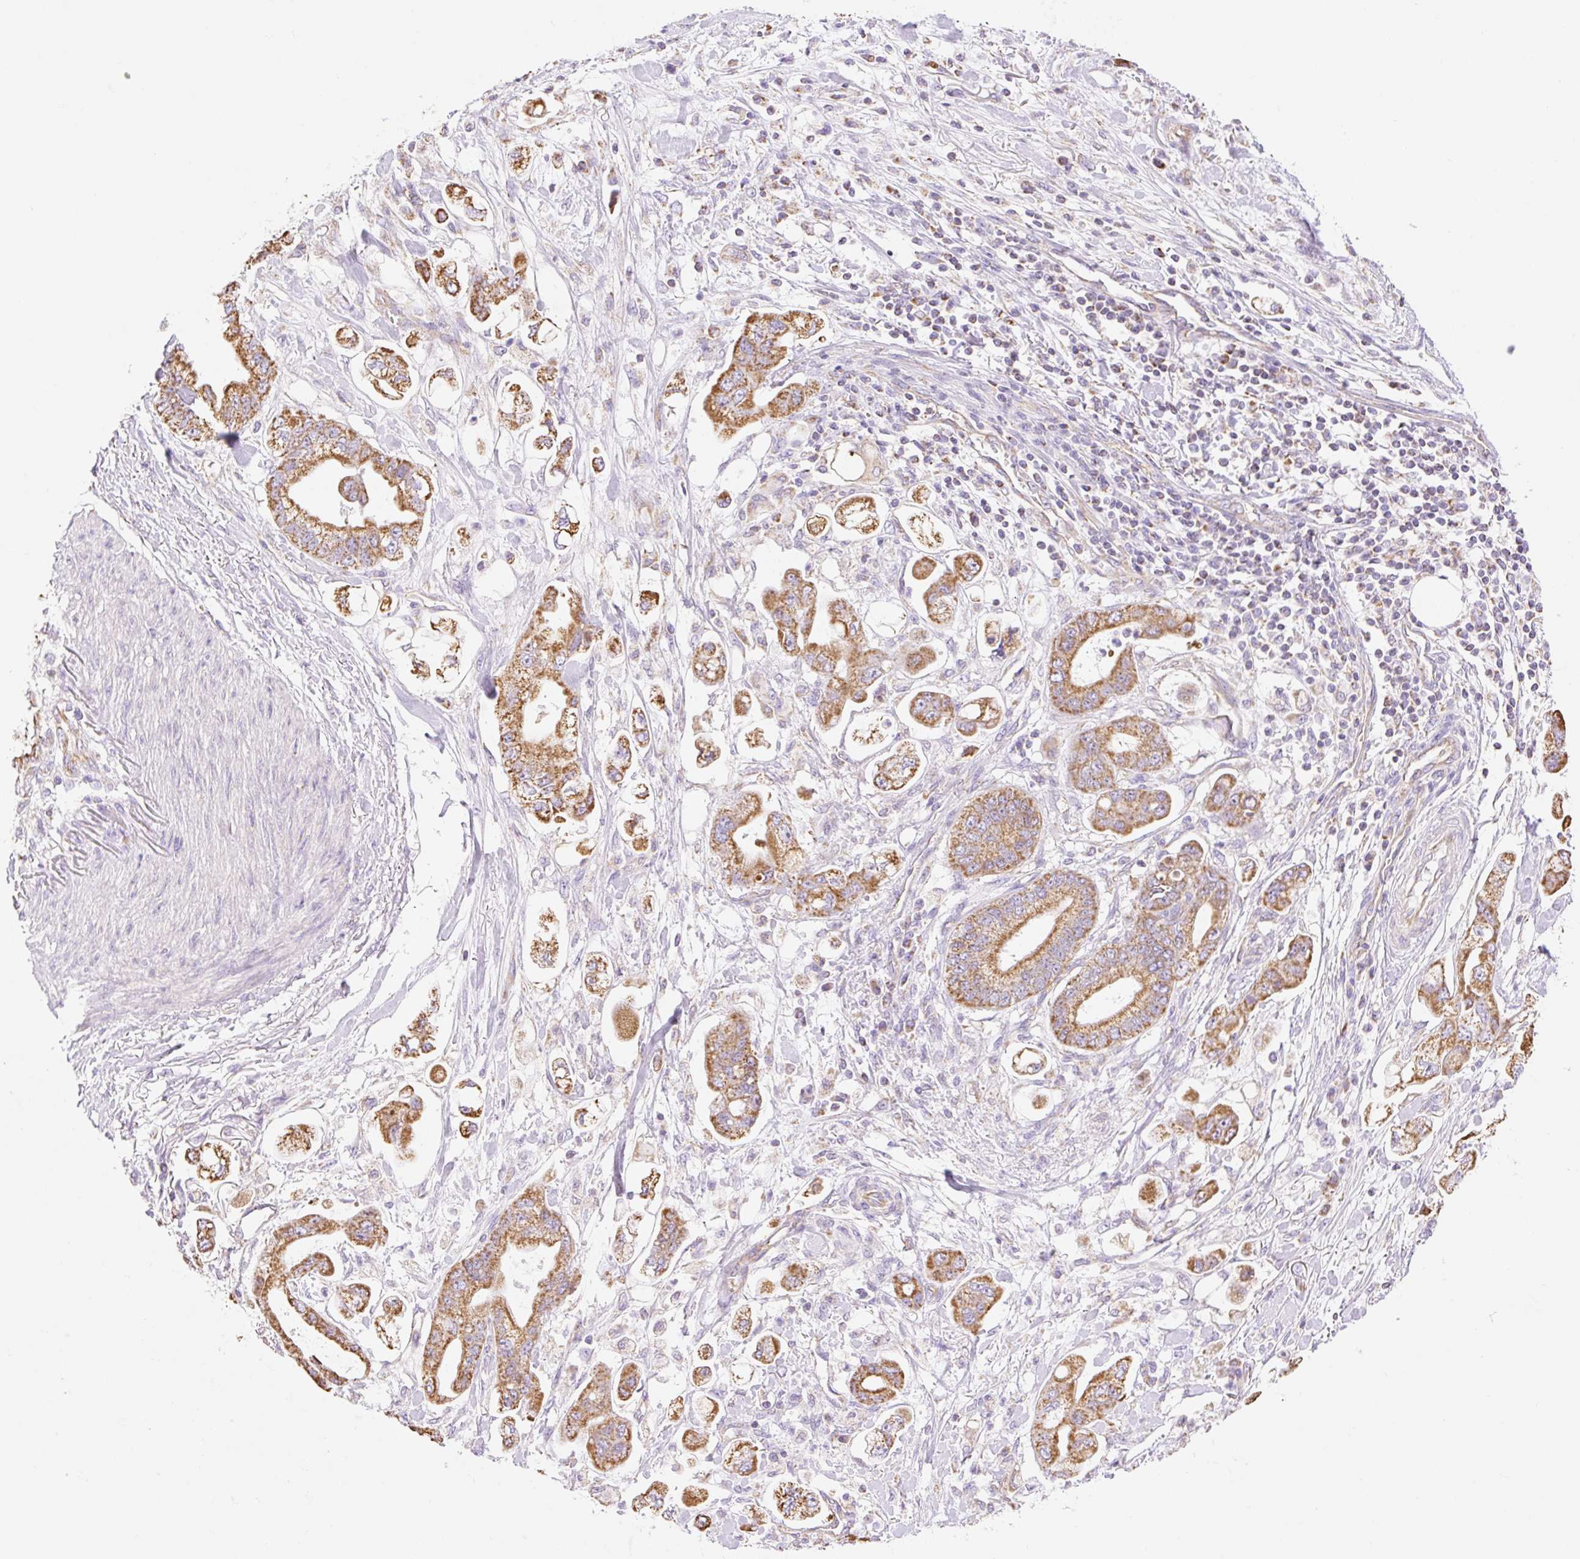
{"staining": {"intensity": "moderate", "quantity": ">75%", "location": "cytoplasmic/membranous"}, "tissue": "stomach cancer", "cell_type": "Tumor cells", "image_type": "cancer", "snomed": [{"axis": "morphology", "description": "Adenocarcinoma, NOS"}, {"axis": "topography", "description": "Stomach"}], "caption": "About >75% of tumor cells in human adenocarcinoma (stomach) exhibit moderate cytoplasmic/membranous protein staining as visualized by brown immunohistochemical staining.", "gene": "ESAM", "patient": {"sex": "male", "age": 62}}